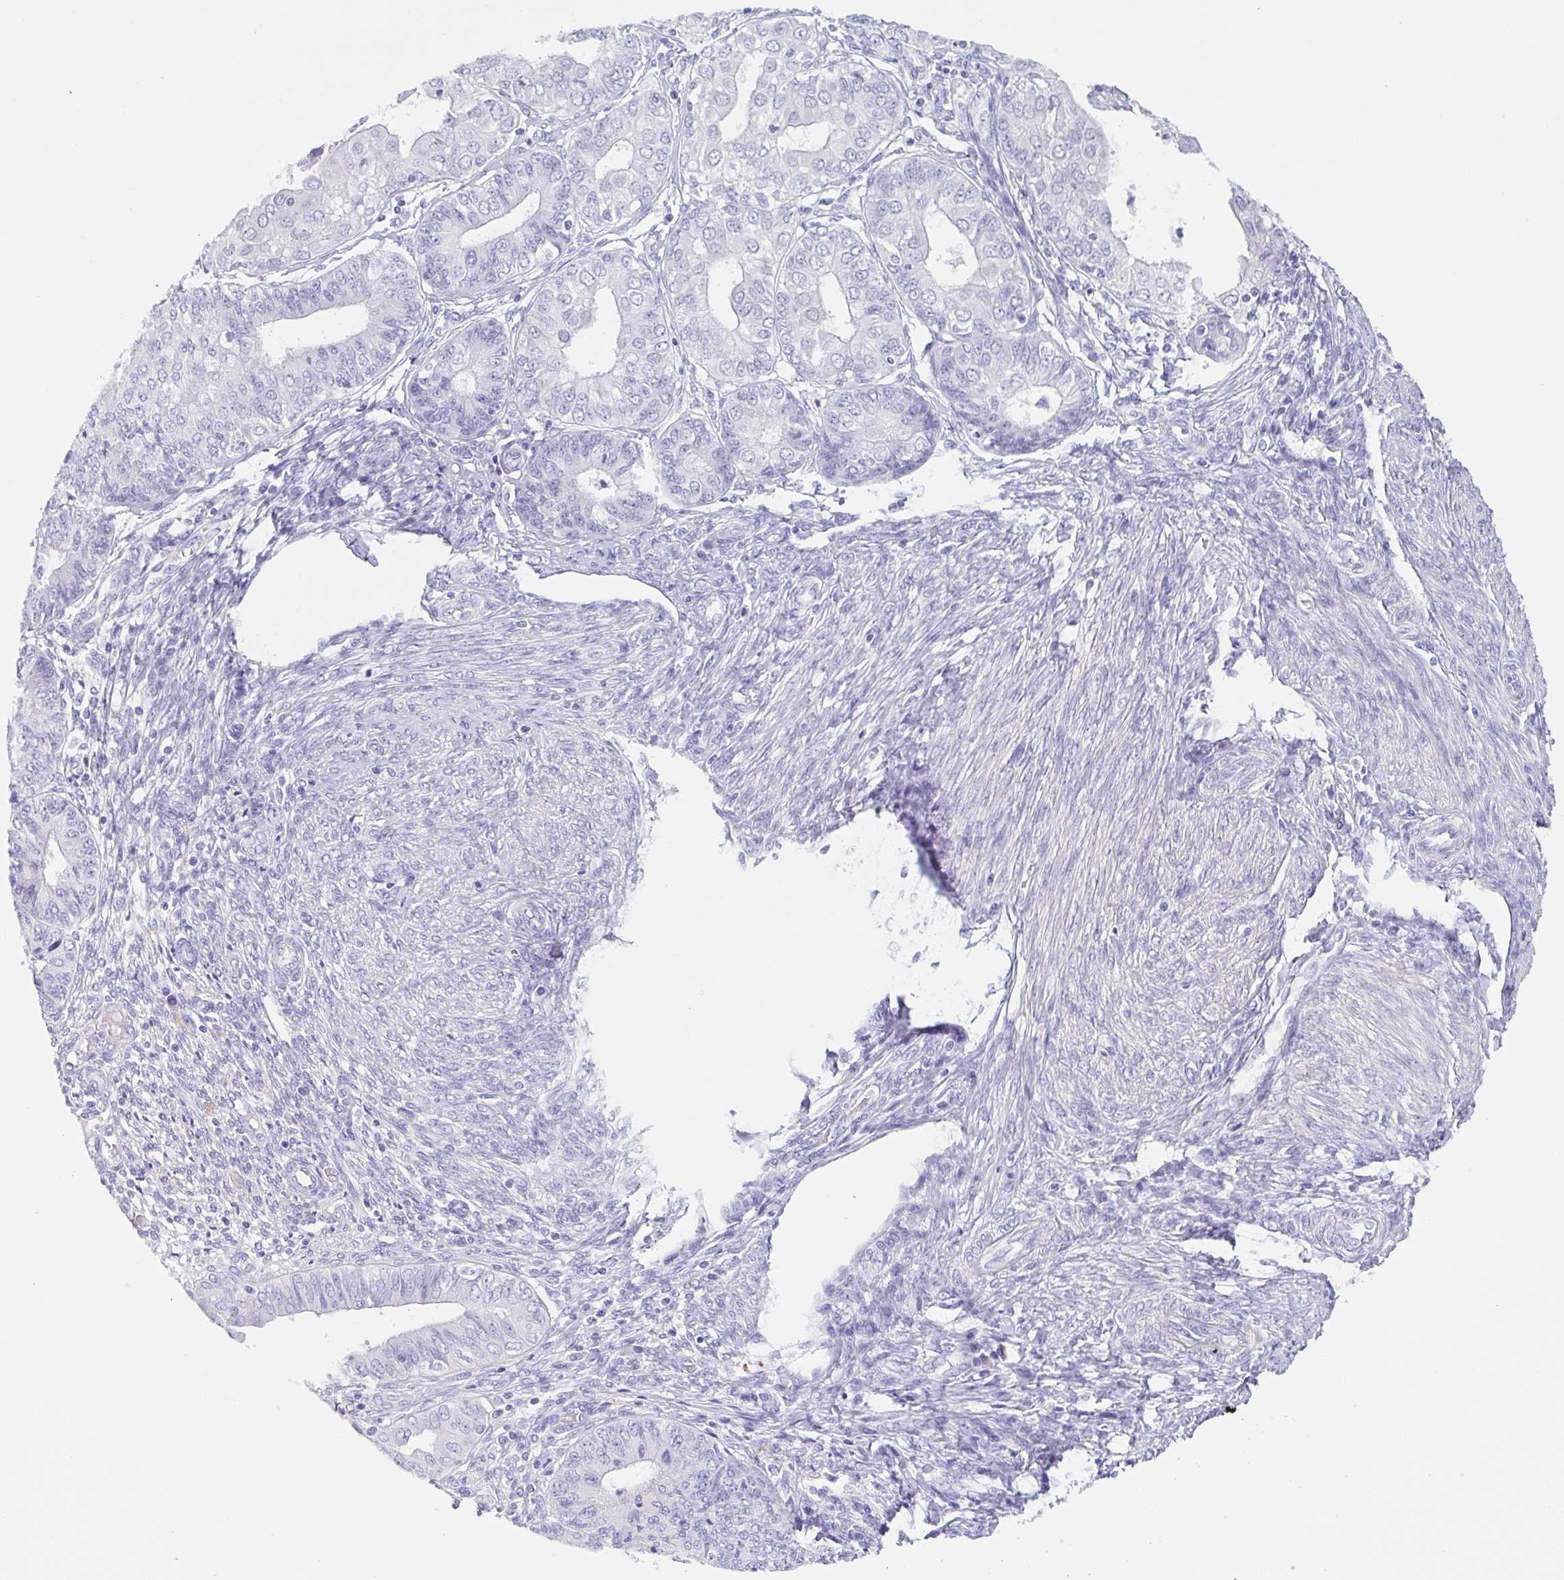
{"staining": {"intensity": "negative", "quantity": "none", "location": "none"}, "tissue": "endometrial cancer", "cell_type": "Tumor cells", "image_type": "cancer", "snomed": [{"axis": "morphology", "description": "Adenocarcinoma, NOS"}, {"axis": "topography", "description": "Endometrium"}], "caption": "Photomicrograph shows no significant protein expression in tumor cells of endometrial cancer (adenocarcinoma).", "gene": "TAGLN3", "patient": {"sex": "female", "age": 68}}